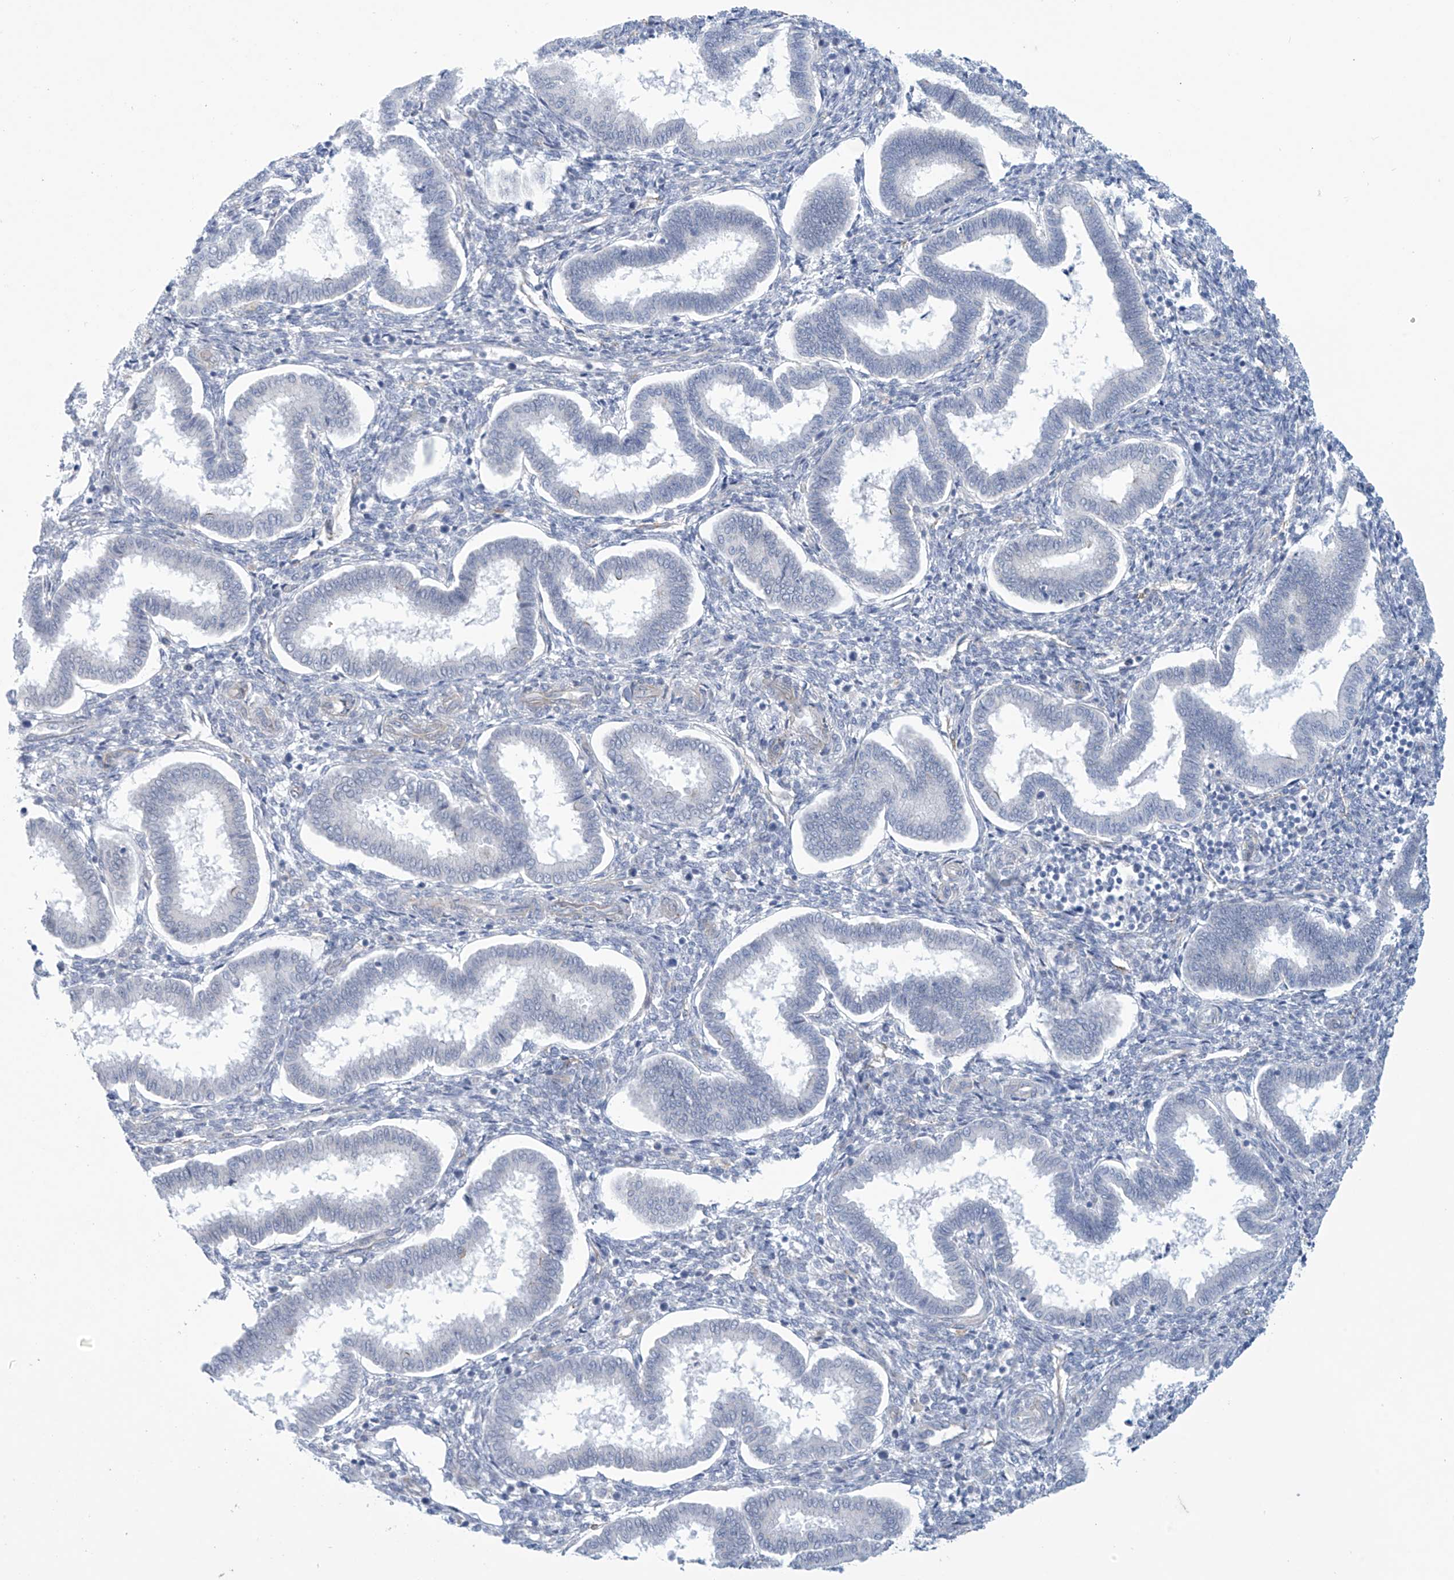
{"staining": {"intensity": "negative", "quantity": "none", "location": "none"}, "tissue": "endometrium", "cell_type": "Cells in endometrial stroma", "image_type": "normal", "snomed": [{"axis": "morphology", "description": "Normal tissue, NOS"}, {"axis": "topography", "description": "Endometrium"}], "caption": "The histopathology image shows no staining of cells in endometrial stroma in benign endometrium. The staining was performed using DAB (3,3'-diaminobenzidine) to visualize the protein expression in brown, while the nuclei were stained in blue with hematoxylin (Magnification: 20x).", "gene": "ABHD13", "patient": {"sex": "female", "age": 24}}